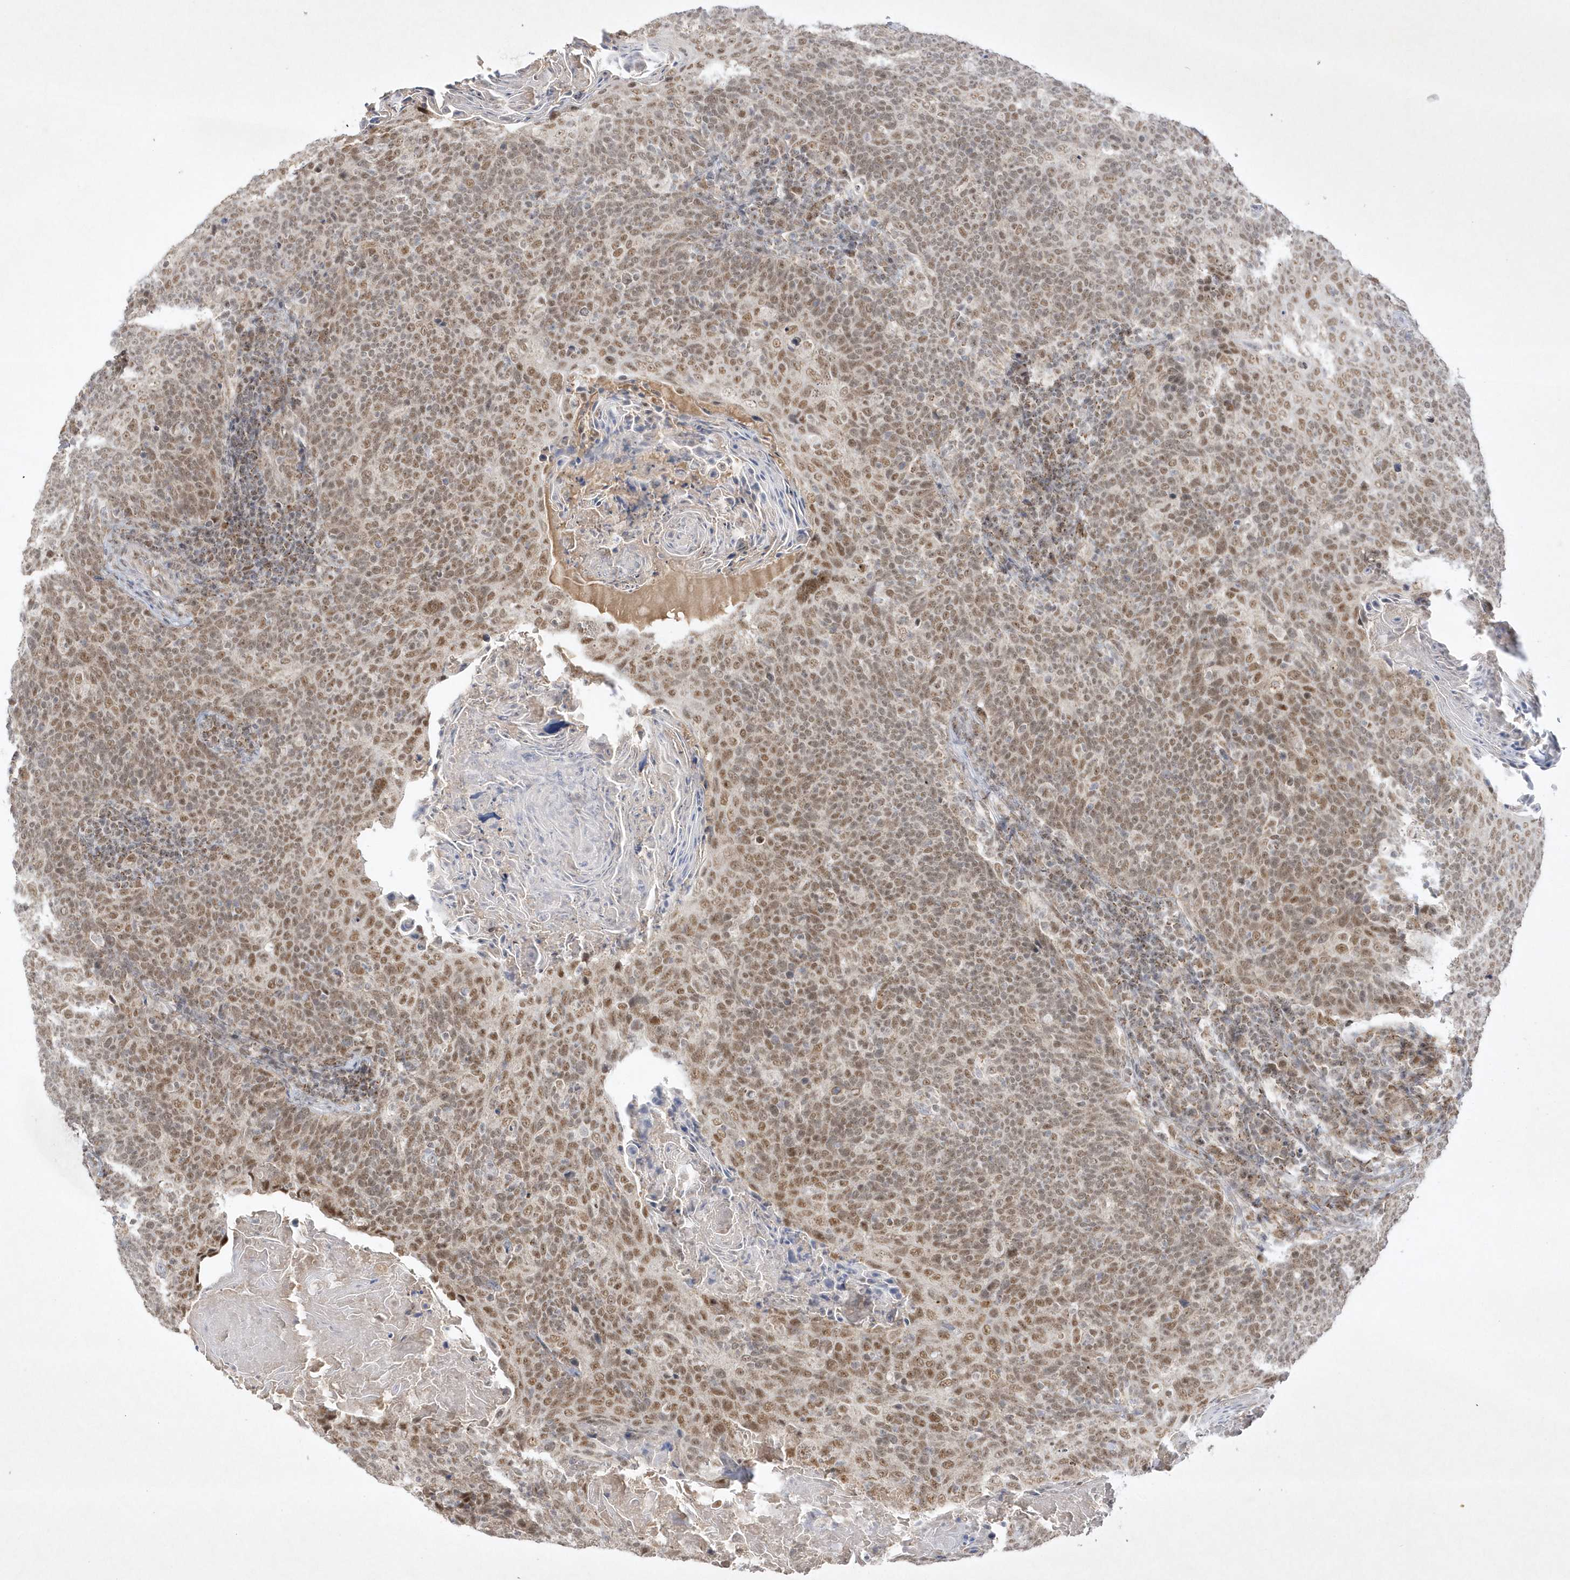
{"staining": {"intensity": "moderate", "quantity": ">75%", "location": "nuclear"}, "tissue": "head and neck cancer", "cell_type": "Tumor cells", "image_type": "cancer", "snomed": [{"axis": "morphology", "description": "Squamous cell carcinoma, NOS"}, {"axis": "morphology", "description": "Squamous cell carcinoma, metastatic, NOS"}, {"axis": "topography", "description": "Lymph node"}, {"axis": "topography", "description": "Head-Neck"}], "caption": "High-power microscopy captured an immunohistochemistry (IHC) image of head and neck metastatic squamous cell carcinoma, revealing moderate nuclear staining in about >75% of tumor cells.", "gene": "CPSF3", "patient": {"sex": "male", "age": 62}}